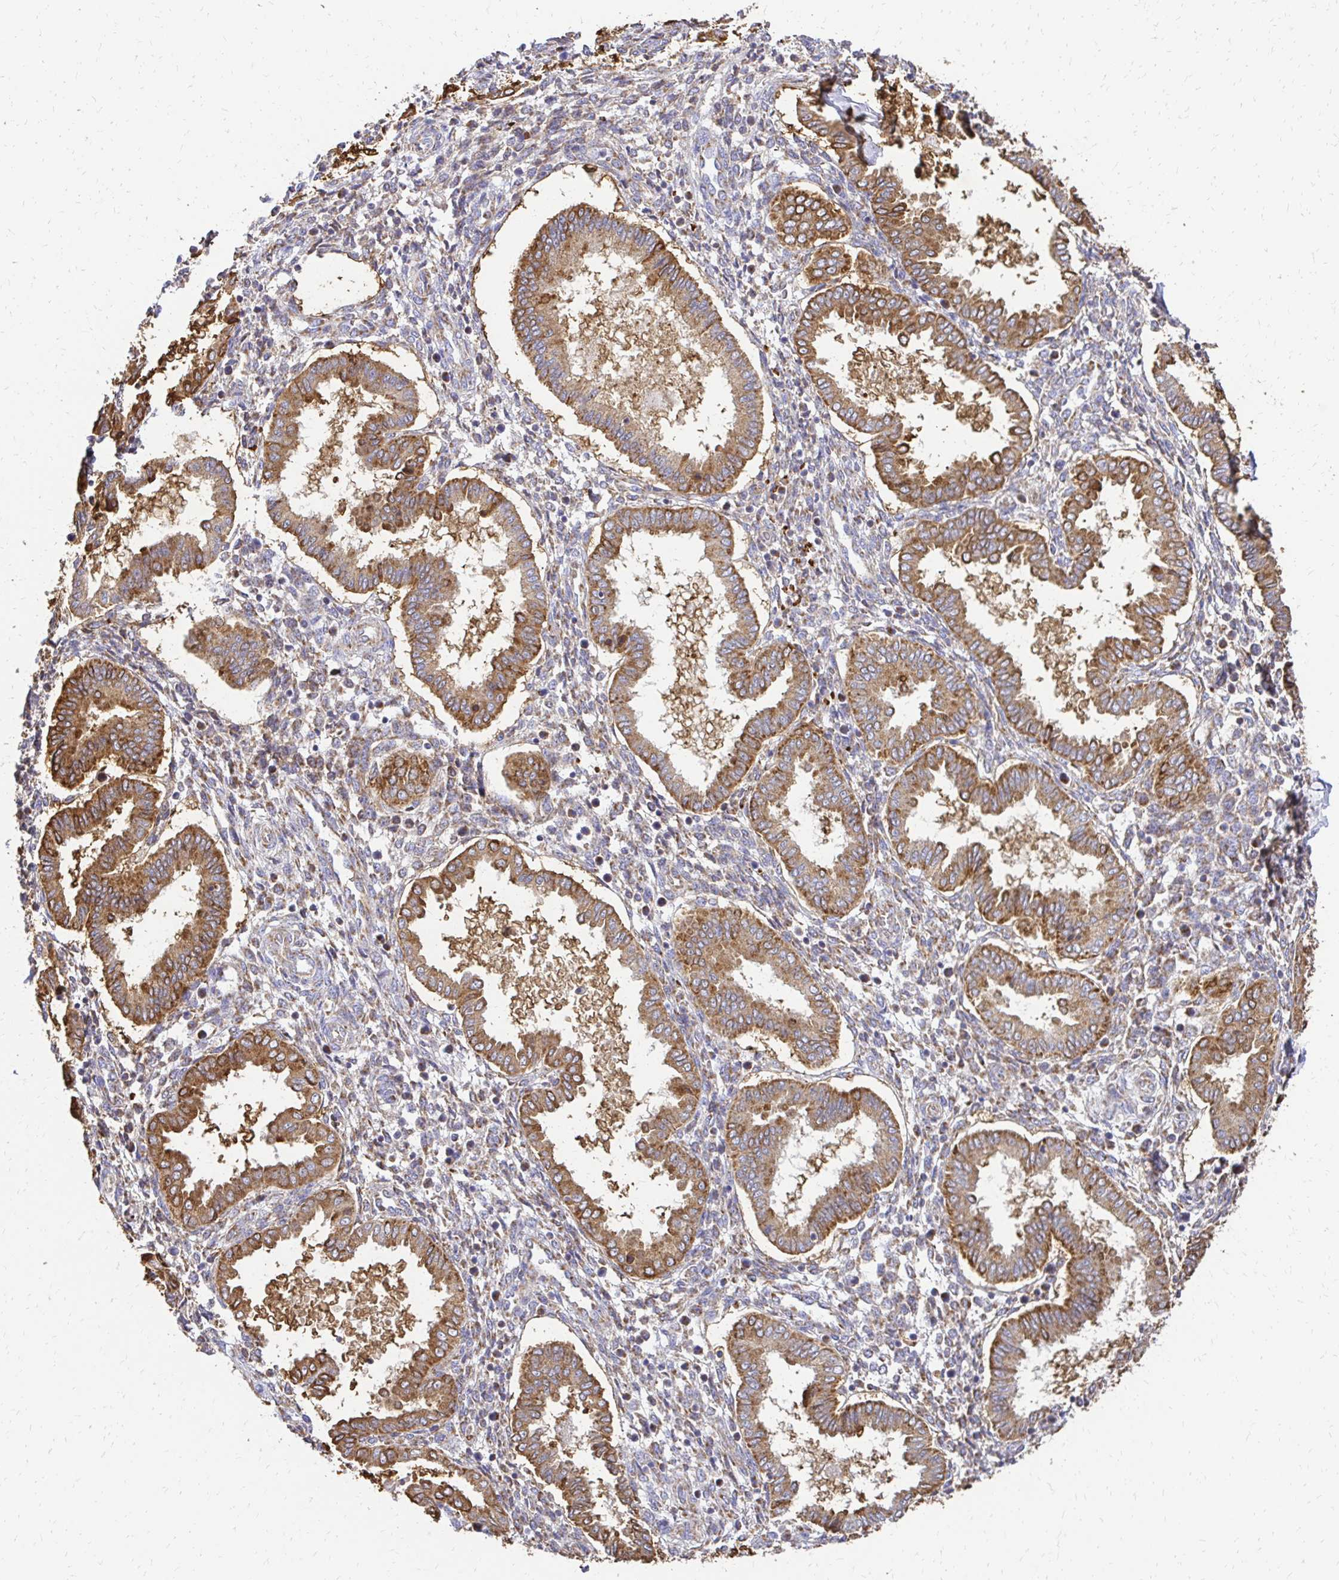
{"staining": {"intensity": "moderate", "quantity": "<25%", "location": "cytoplasmic/membranous"}, "tissue": "endometrium", "cell_type": "Cells in endometrial stroma", "image_type": "normal", "snomed": [{"axis": "morphology", "description": "Normal tissue, NOS"}, {"axis": "topography", "description": "Endometrium"}], "caption": "Normal endometrium demonstrates moderate cytoplasmic/membranous expression in approximately <25% of cells in endometrial stroma, visualized by immunohistochemistry.", "gene": "MRPL13", "patient": {"sex": "female", "age": 24}}